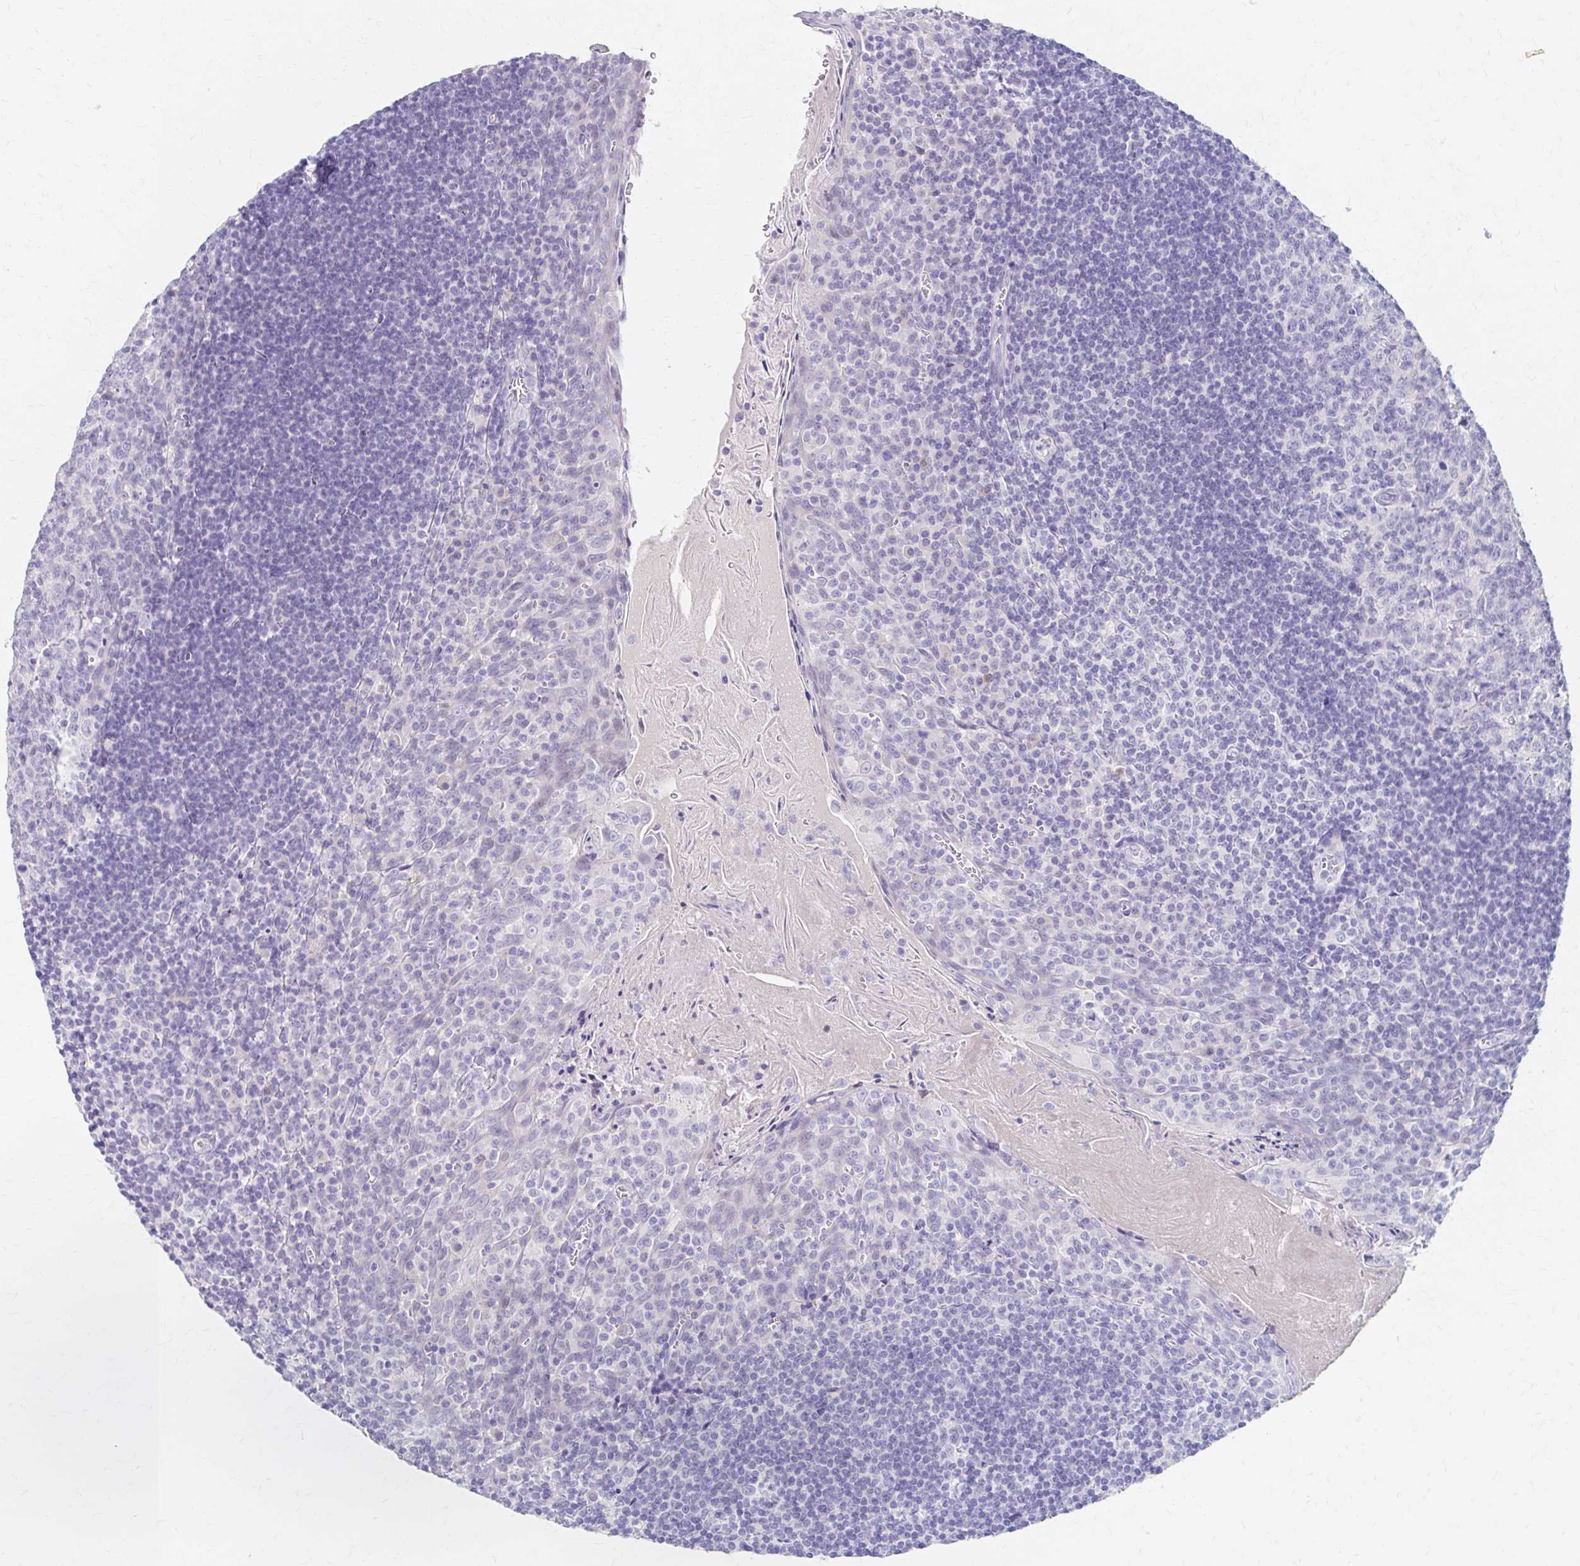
{"staining": {"intensity": "negative", "quantity": "none", "location": "none"}, "tissue": "tonsil", "cell_type": "Germinal center cells", "image_type": "normal", "snomed": [{"axis": "morphology", "description": "Normal tissue, NOS"}, {"axis": "topography", "description": "Tonsil"}], "caption": "Immunohistochemical staining of unremarkable tonsil displays no significant expression in germinal center cells.", "gene": "AZGP1", "patient": {"sex": "male", "age": 27}}